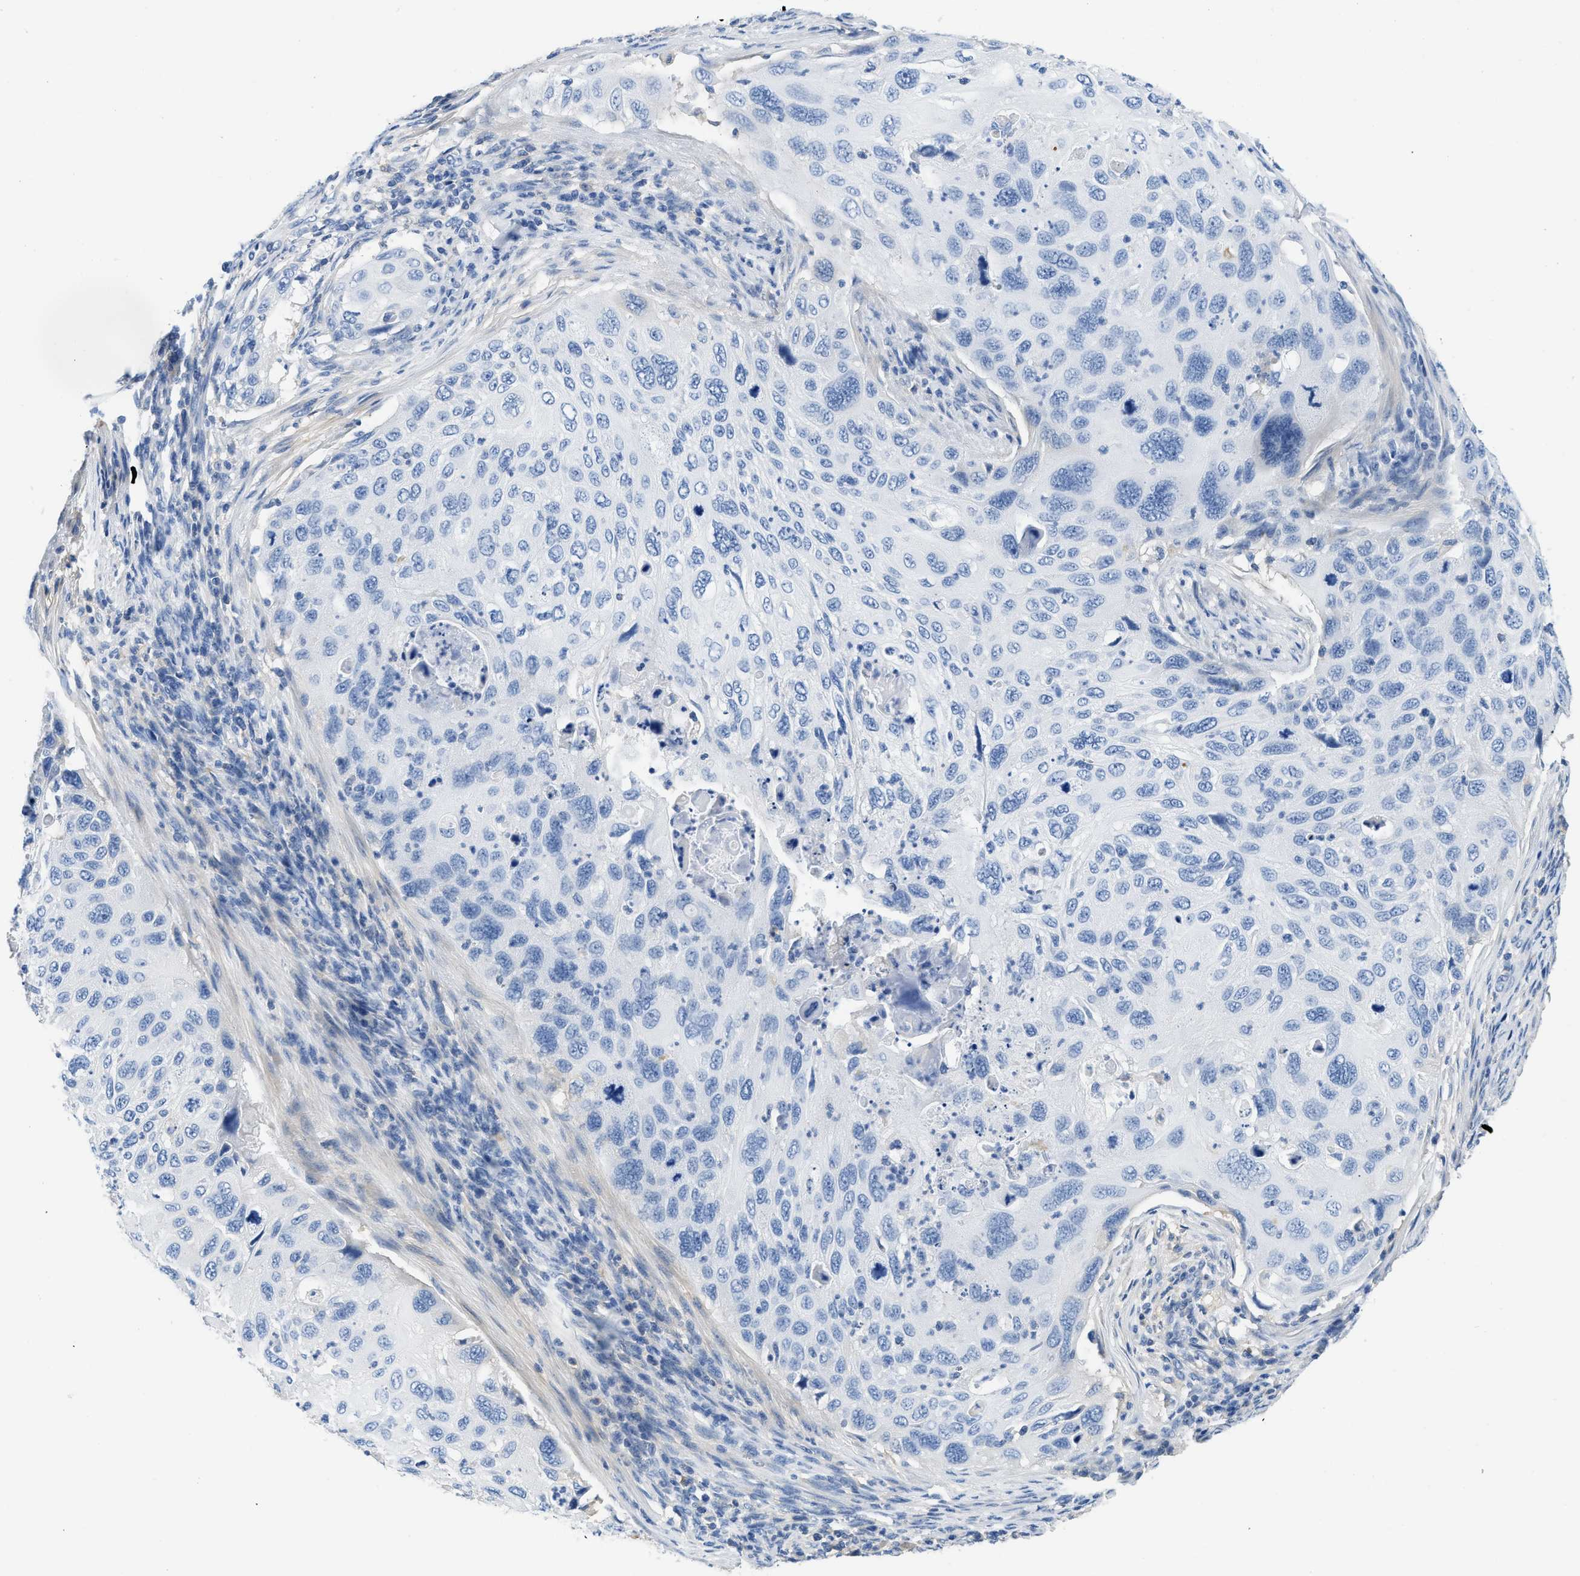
{"staining": {"intensity": "negative", "quantity": "none", "location": "none"}, "tissue": "cervical cancer", "cell_type": "Tumor cells", "image_type": "cancer", "snomed": [{"axis": "morphology", "description": "Squamous cell carcinoma, NOS"}, {"axis": "topography", "description": "Cervix"}], "caption": "Immunohistochemical staining of human cervical cancer (squamous cell carcinoma) demonstrates no significant staining in tumor cells.", "gene": "C1S", "patient": {"sex": "female", "age": 70}}